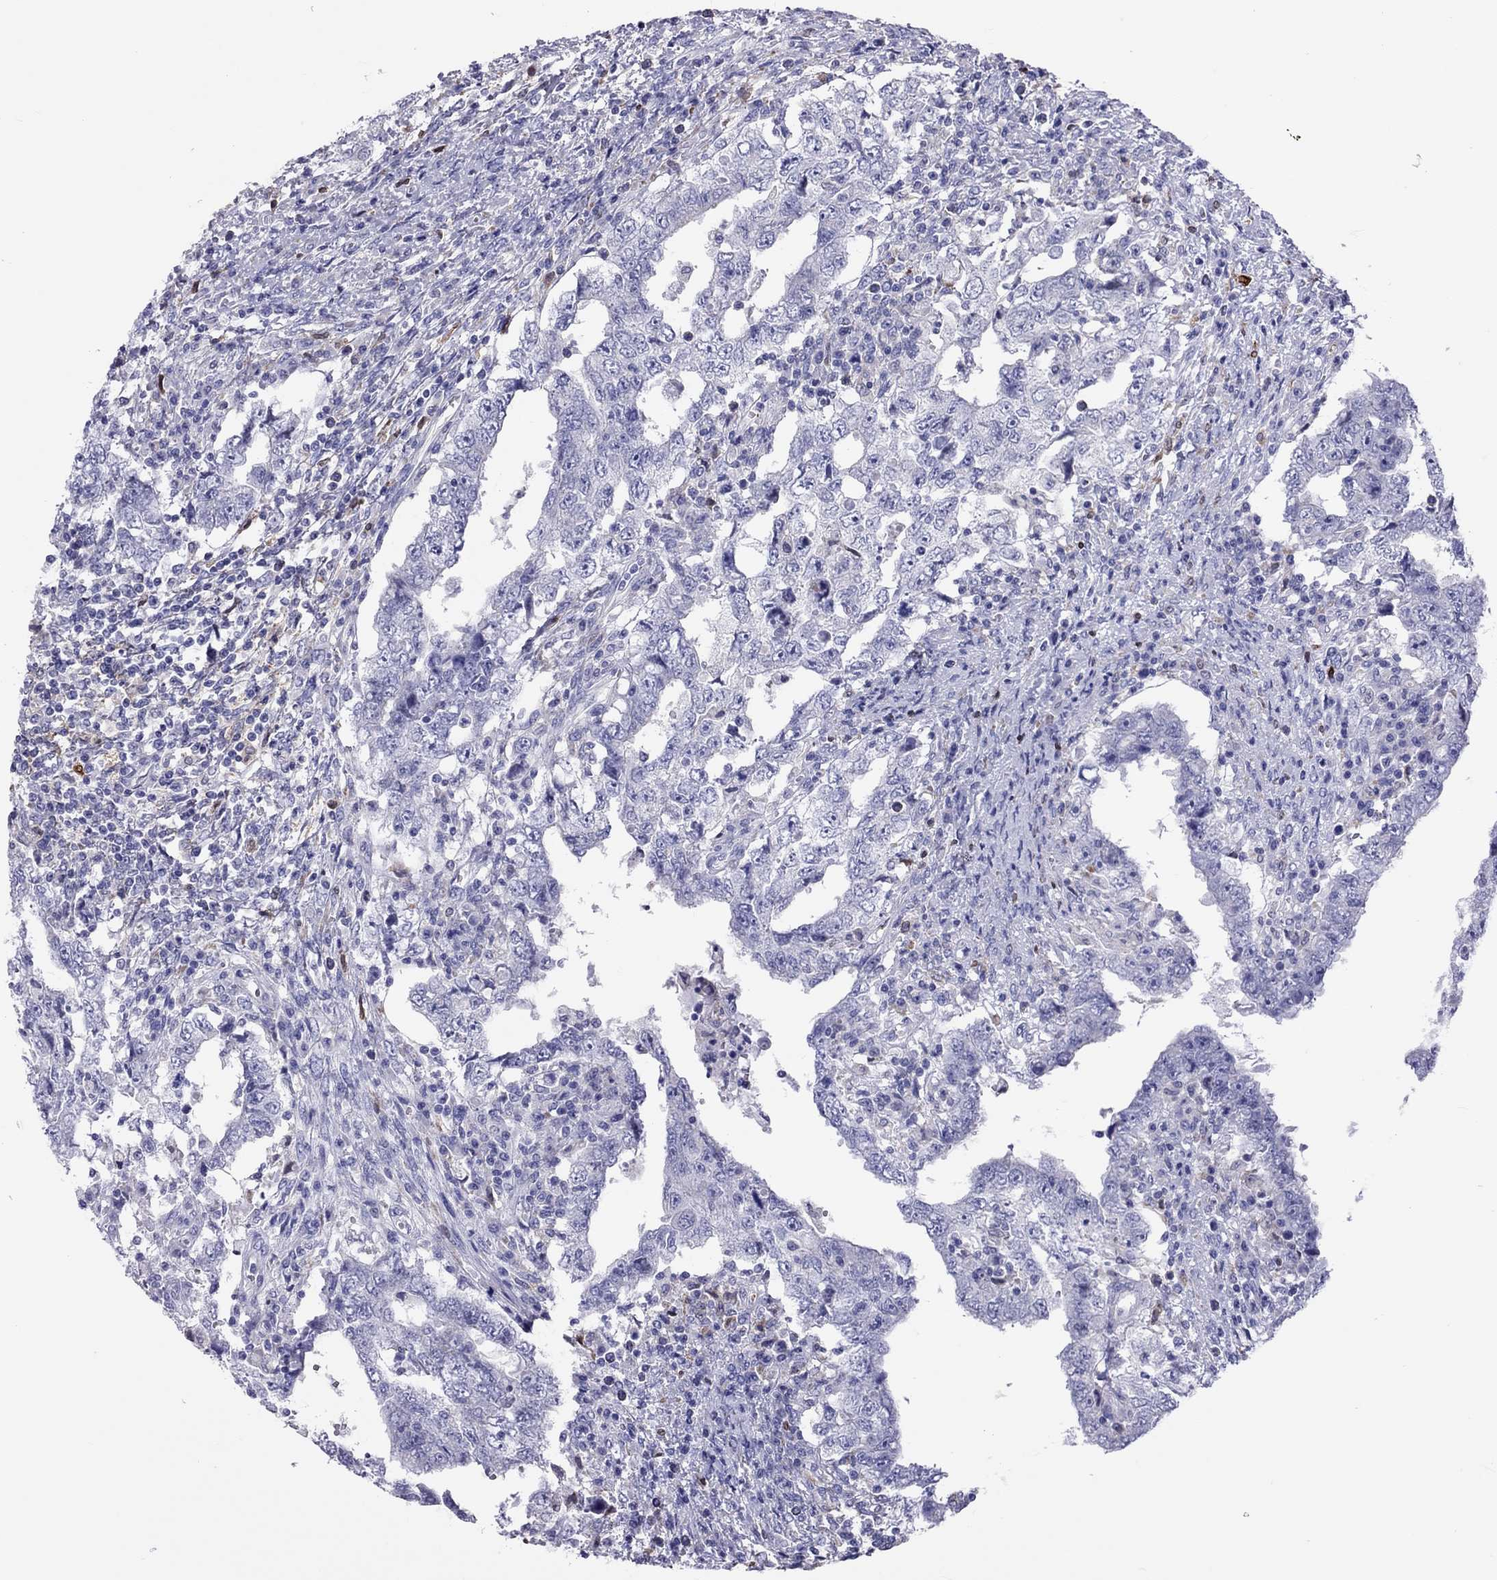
{"staining": {"intensity": "negative", "quantity": "none", "location": "none"}, "tissue": "testis cancer", "cell_type": "Tumor cells", "image_type": "cancer", "snomed": [{"axis": "morphology", "description": "Carcinoma, Embryonal, NOS"}, {"axis": "topography", "description": "Testis"}], "caption": "This is an IHC photomicrograph of embryonal carcinoma (testis). There is no staining in tumor cells.", "gene": "ADORA2A", "patient": {"sex": "male", "age": 26}}